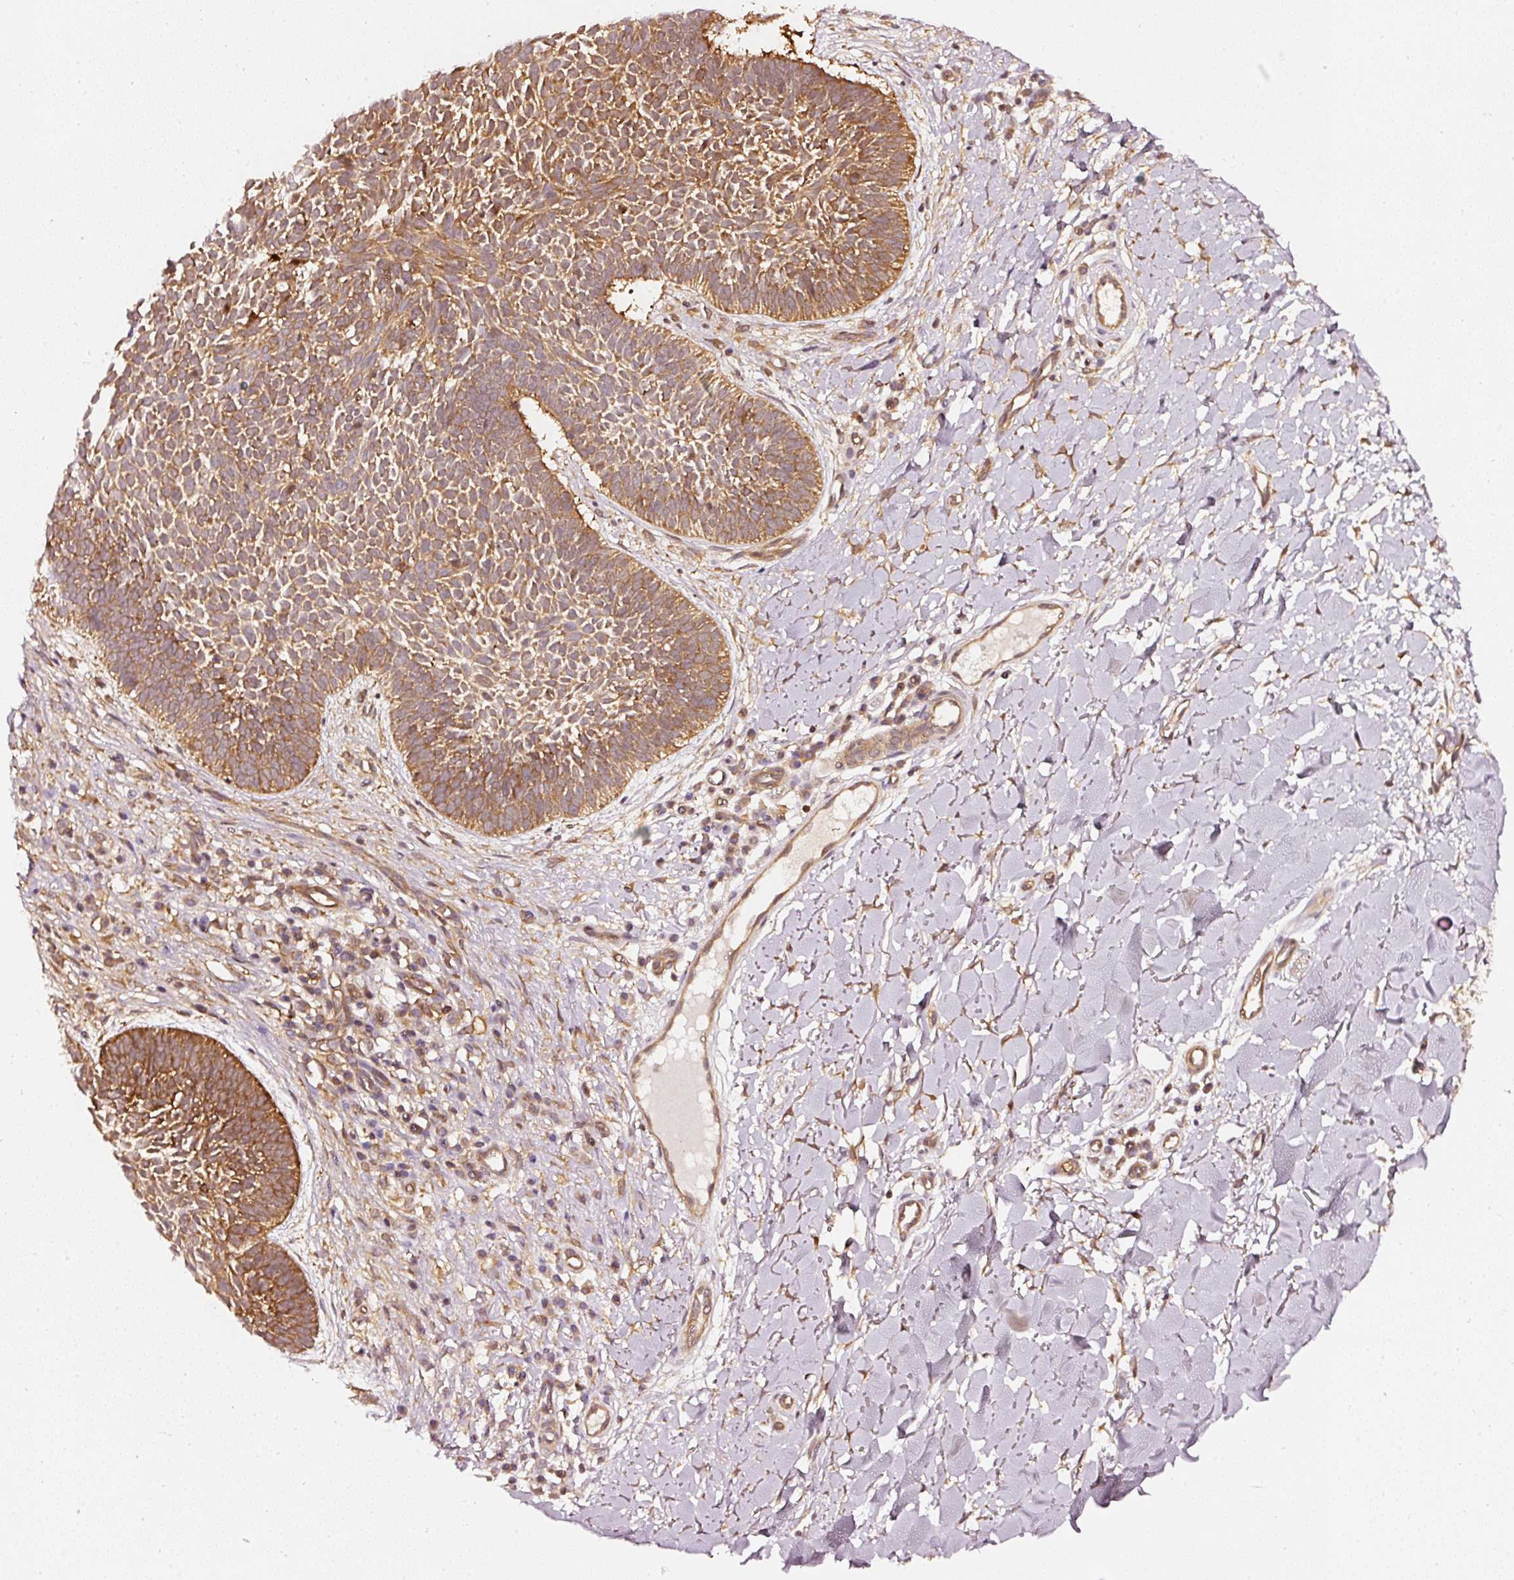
{"staining": {"intensity": "moderate", "quantity": ">75%", "location": "cytoplasmic/membranous"}, "tissue": "skin cancer", "cell_type": "Tumor cells", "image_type": "cancer", "snomed": [{"axis": "morphology", "description": "Basal cell carcinoma"}, {"axis": "topography", "description": "Skin"}], "caption": "IHC of skin cancer shows medium levels of moderate cytoplasmic/membranous positivity in about >75% of tumor cells.", "gene": "ASMTL", "patient": {"sex": "male", "age": 49}}